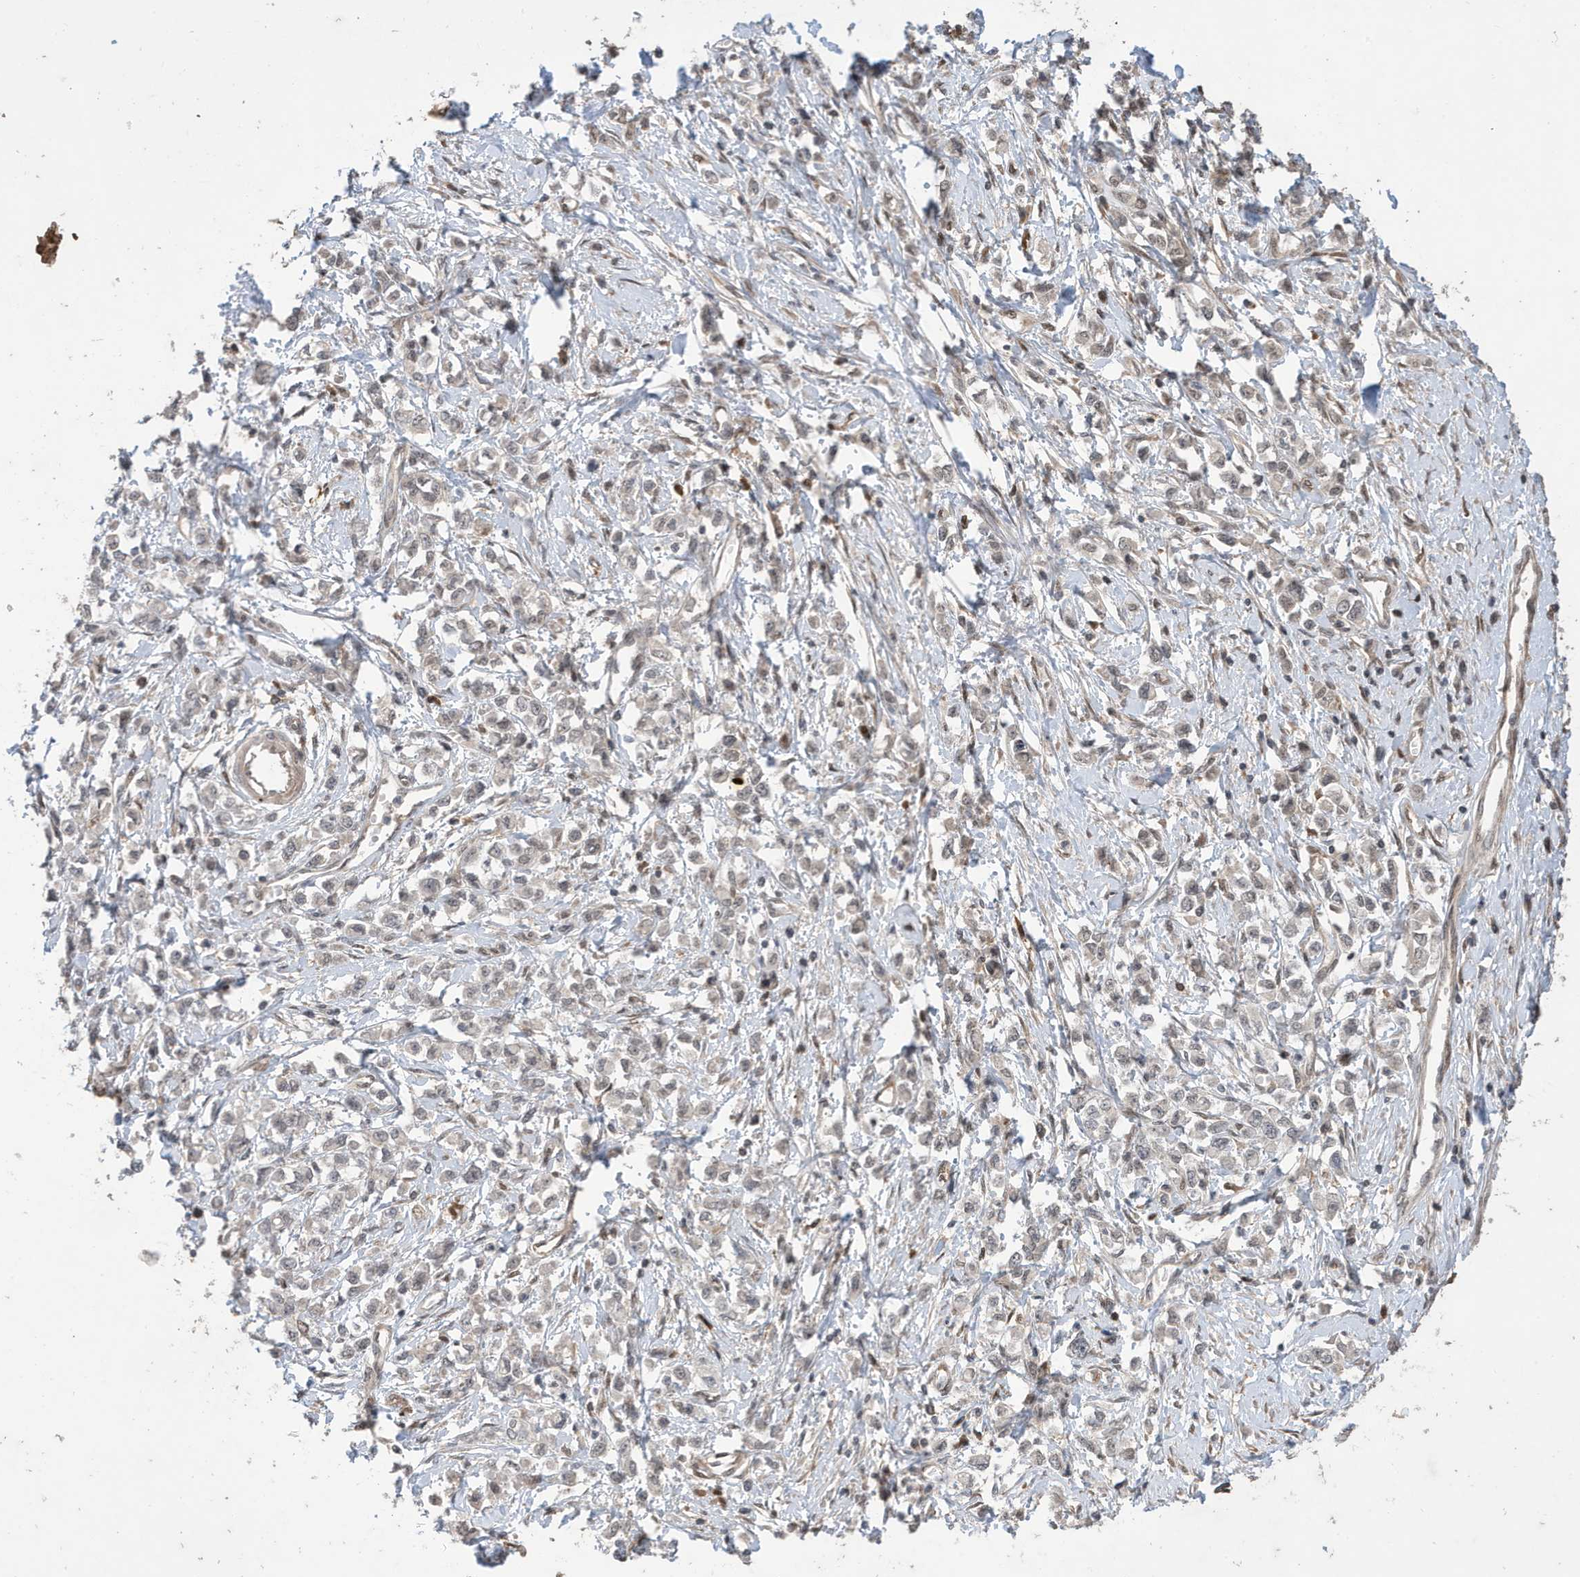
{"staining": {"intensity": "negative", "quantity": "none", "location": "none"}, "tissue": "stomach cancer", "cell_type": "Tumor cells", "image_type": "cancer", "snomed": [{"axis": "morphology", "description": "Adenocarcinoma, NOS"}, {"axis": "topography", "description": "Stomach"}], "caption": "An image of stomach cancer stained for a protein shows no brown staining in tumor cells.", "gene": "UBQLN1", "patient": {"sex": "female", "age": 76}}